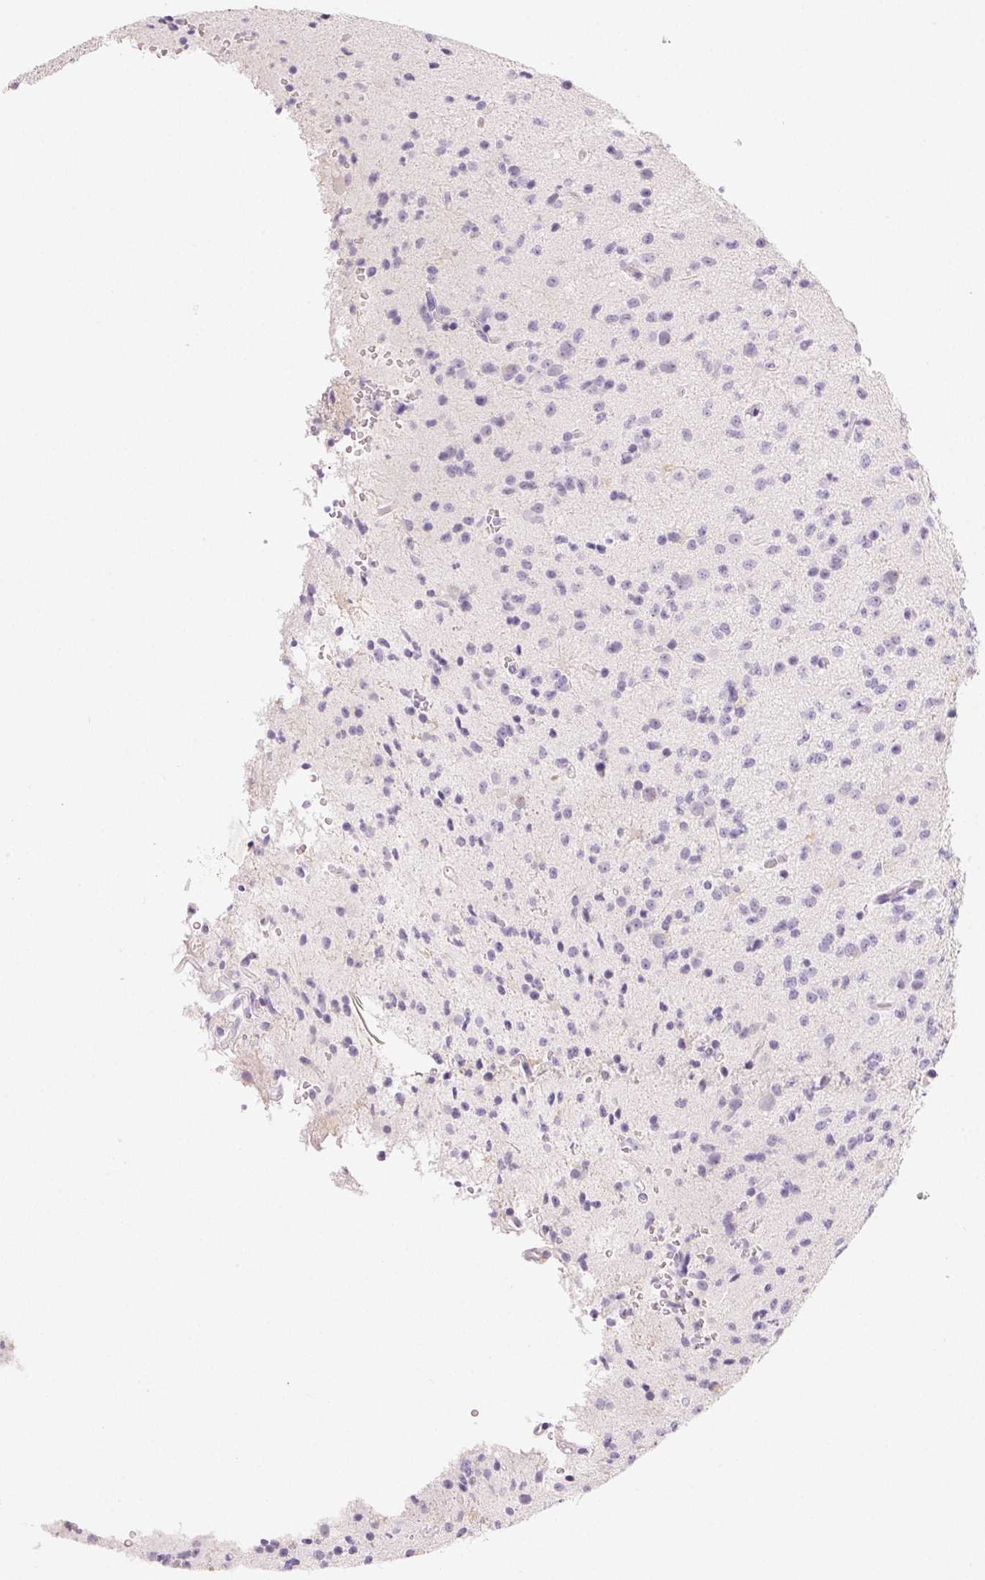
{"staining": {"intensity": "negative", "quantity": "none", "location": "none"}, "tissue": "glioma", "cell_type": "Tumor cells", "image_type": "cancer", "snomed": [{"axis": "morphology", "description": "Glioma, malignant, High grade"}, {"axis": "topography", "description": "Brain"}], "caption": "A high-resolution photomicrograph shows IHC staining of high-grade glioma (malignant), which displays no significant expression in tumor cells.", "gene": "MIOX", "patient": {"sex": "male", "age": 36}}